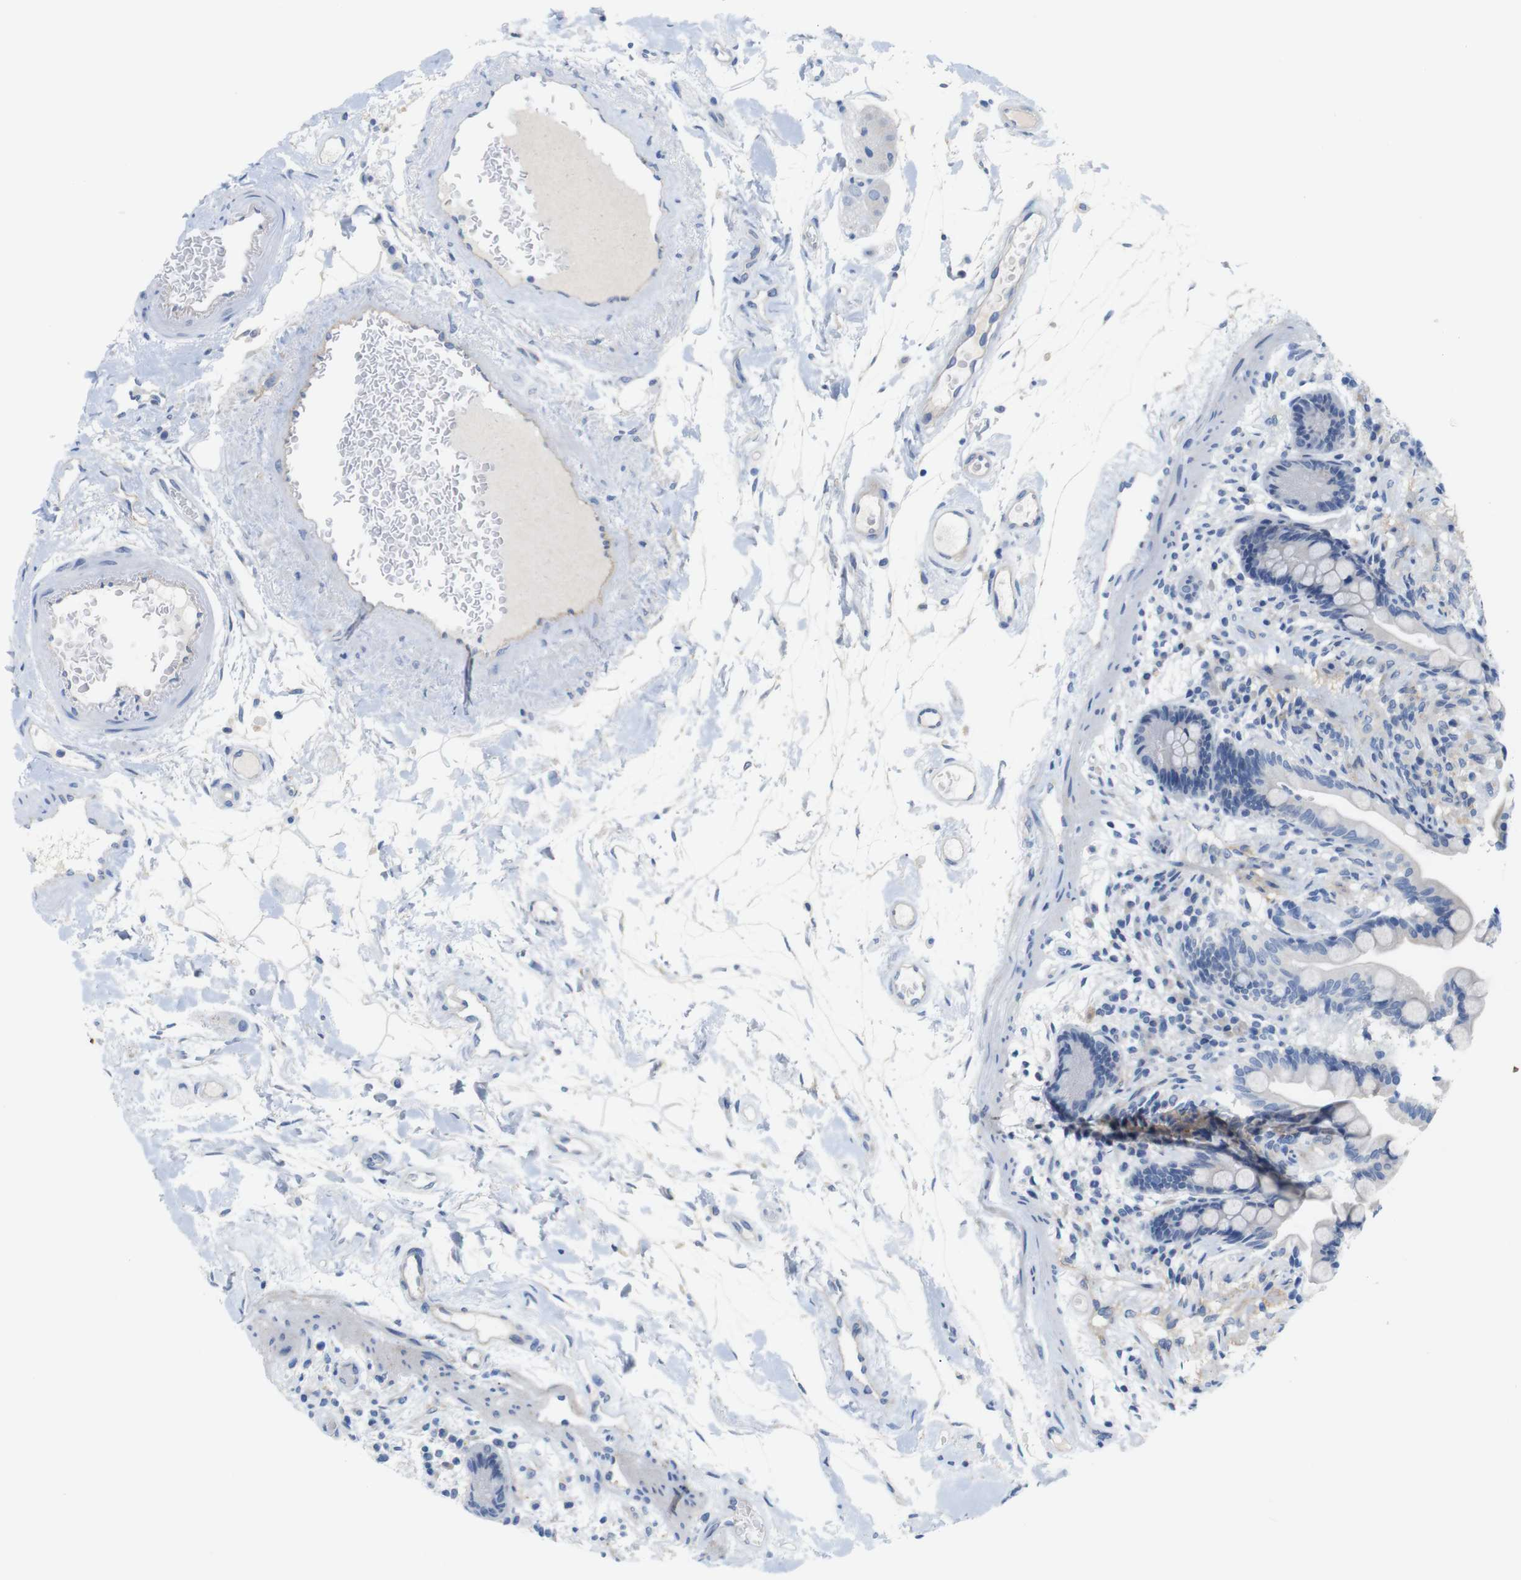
{"staining": {"intensity": "negative", "quantity": "none", "location": "none"}, "tissue": "colon", "cell_type": "Endothelial cells", "image_type": "normal", "snomed": [{"axis": "morphology", "description": "Normal tissue, NOS"}, {"axis": "topography", "description": "Colon"}], "caption": "Immunohistochemistry (IHC) of benign human colon demonstrates no staining in endothelial cells. Brightfield microscopy of immunohistochemistry (IHC) stained with DAB (3,3'-diaminobenzidine) (brown) and hematoxylin (blue), captured at high magnification.", "gene": "ITGA5", "patient": {"sex": "male", "age": 73}}